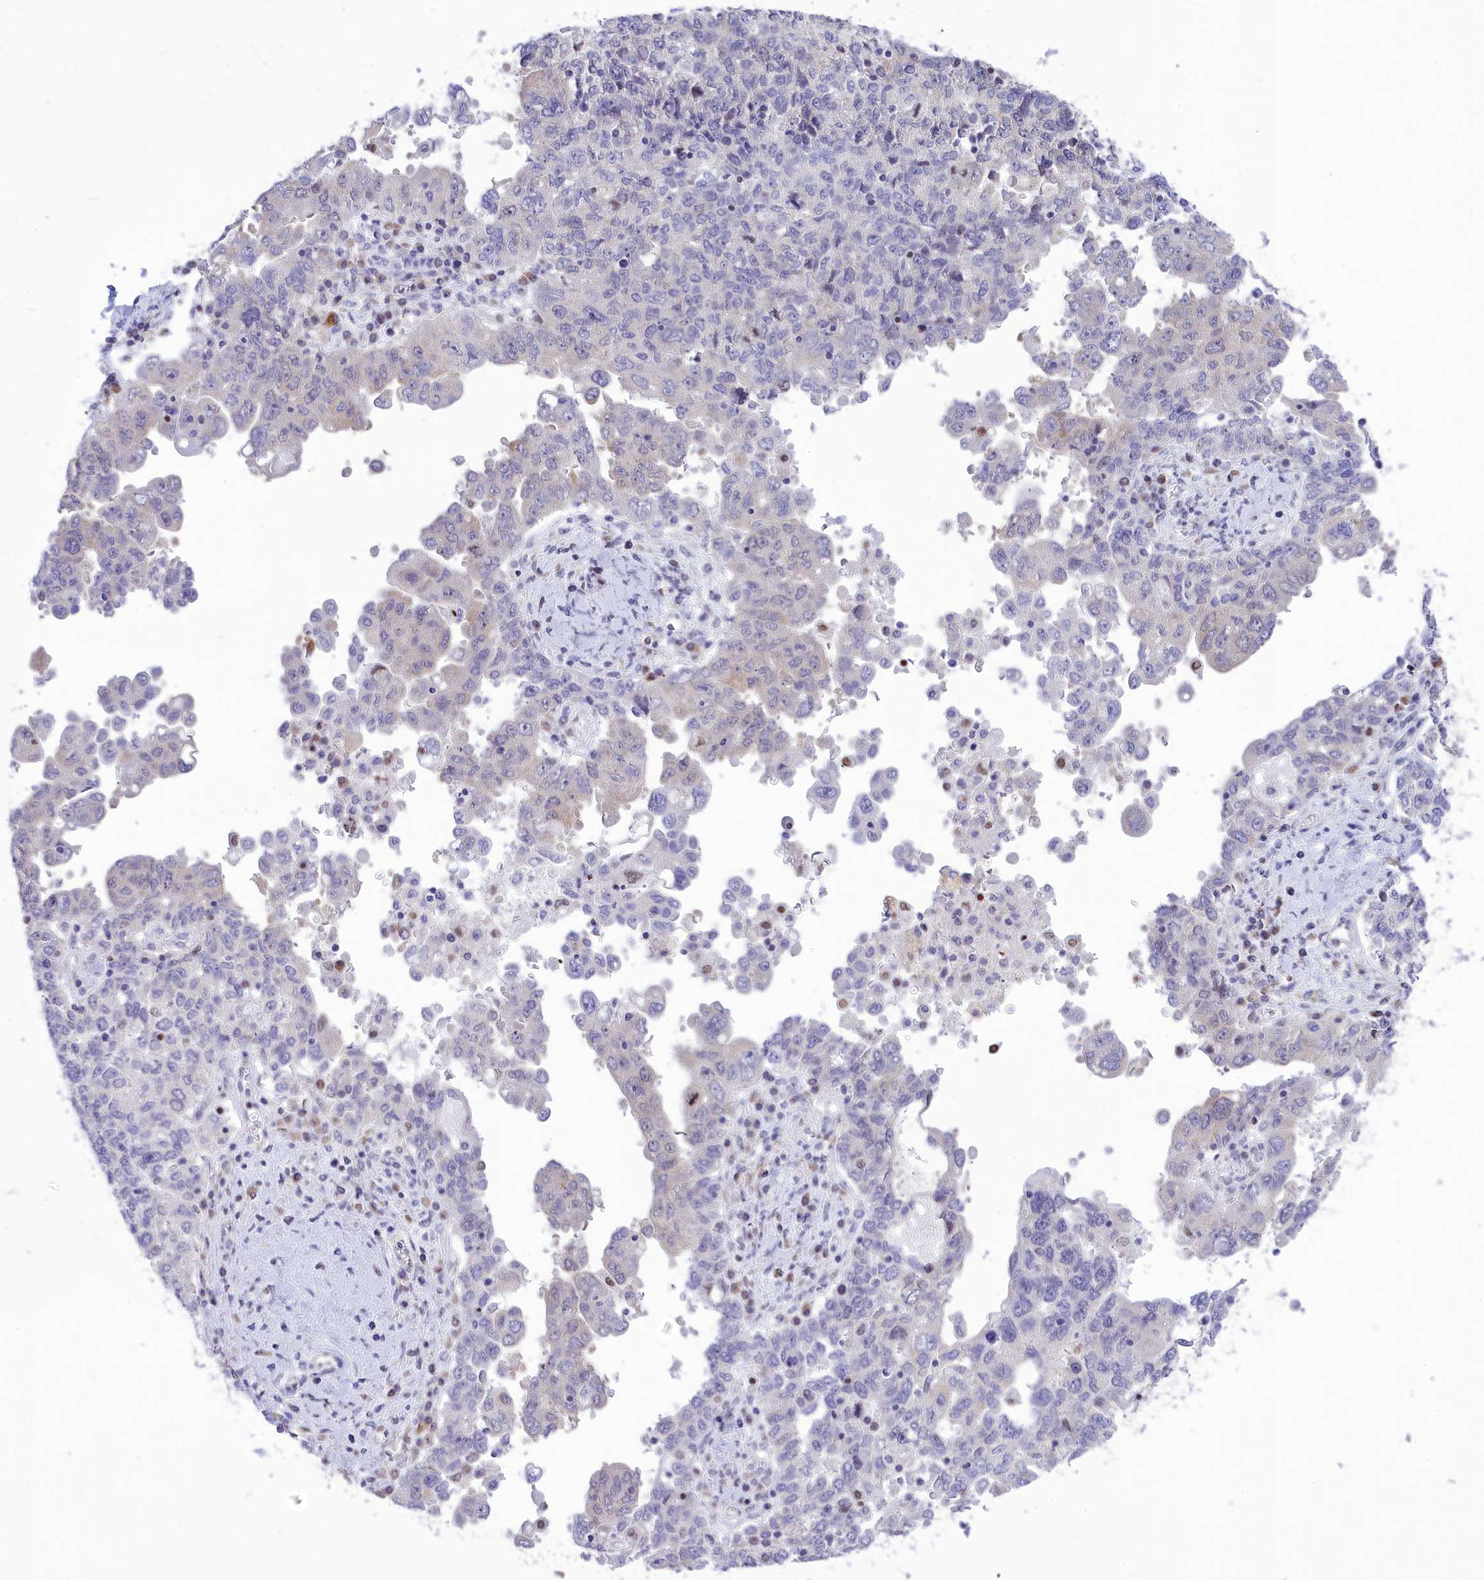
{"staining": {"intensity": "negative", "quantity": "none", "location": "none"}, "tissue": "ovarian cancer", "cell_type": "Tumor cells", "image_type": "cancer", "snomed": [{"axis": "morphology", "description": "Carcinoma, endometroid"}, {"axis": "topography", "description": "Ovary"}], "caption": "Immunohistochemistry micrograph of neoplastic tissue: human ovarian endometroid carcinoma stained with DAB (3,3'-diaminobenzidine) demonstrates no significant protein staining in tumor cells.", "gene": "DCAF16", "patient": {"sex": "female", "age": 62}}